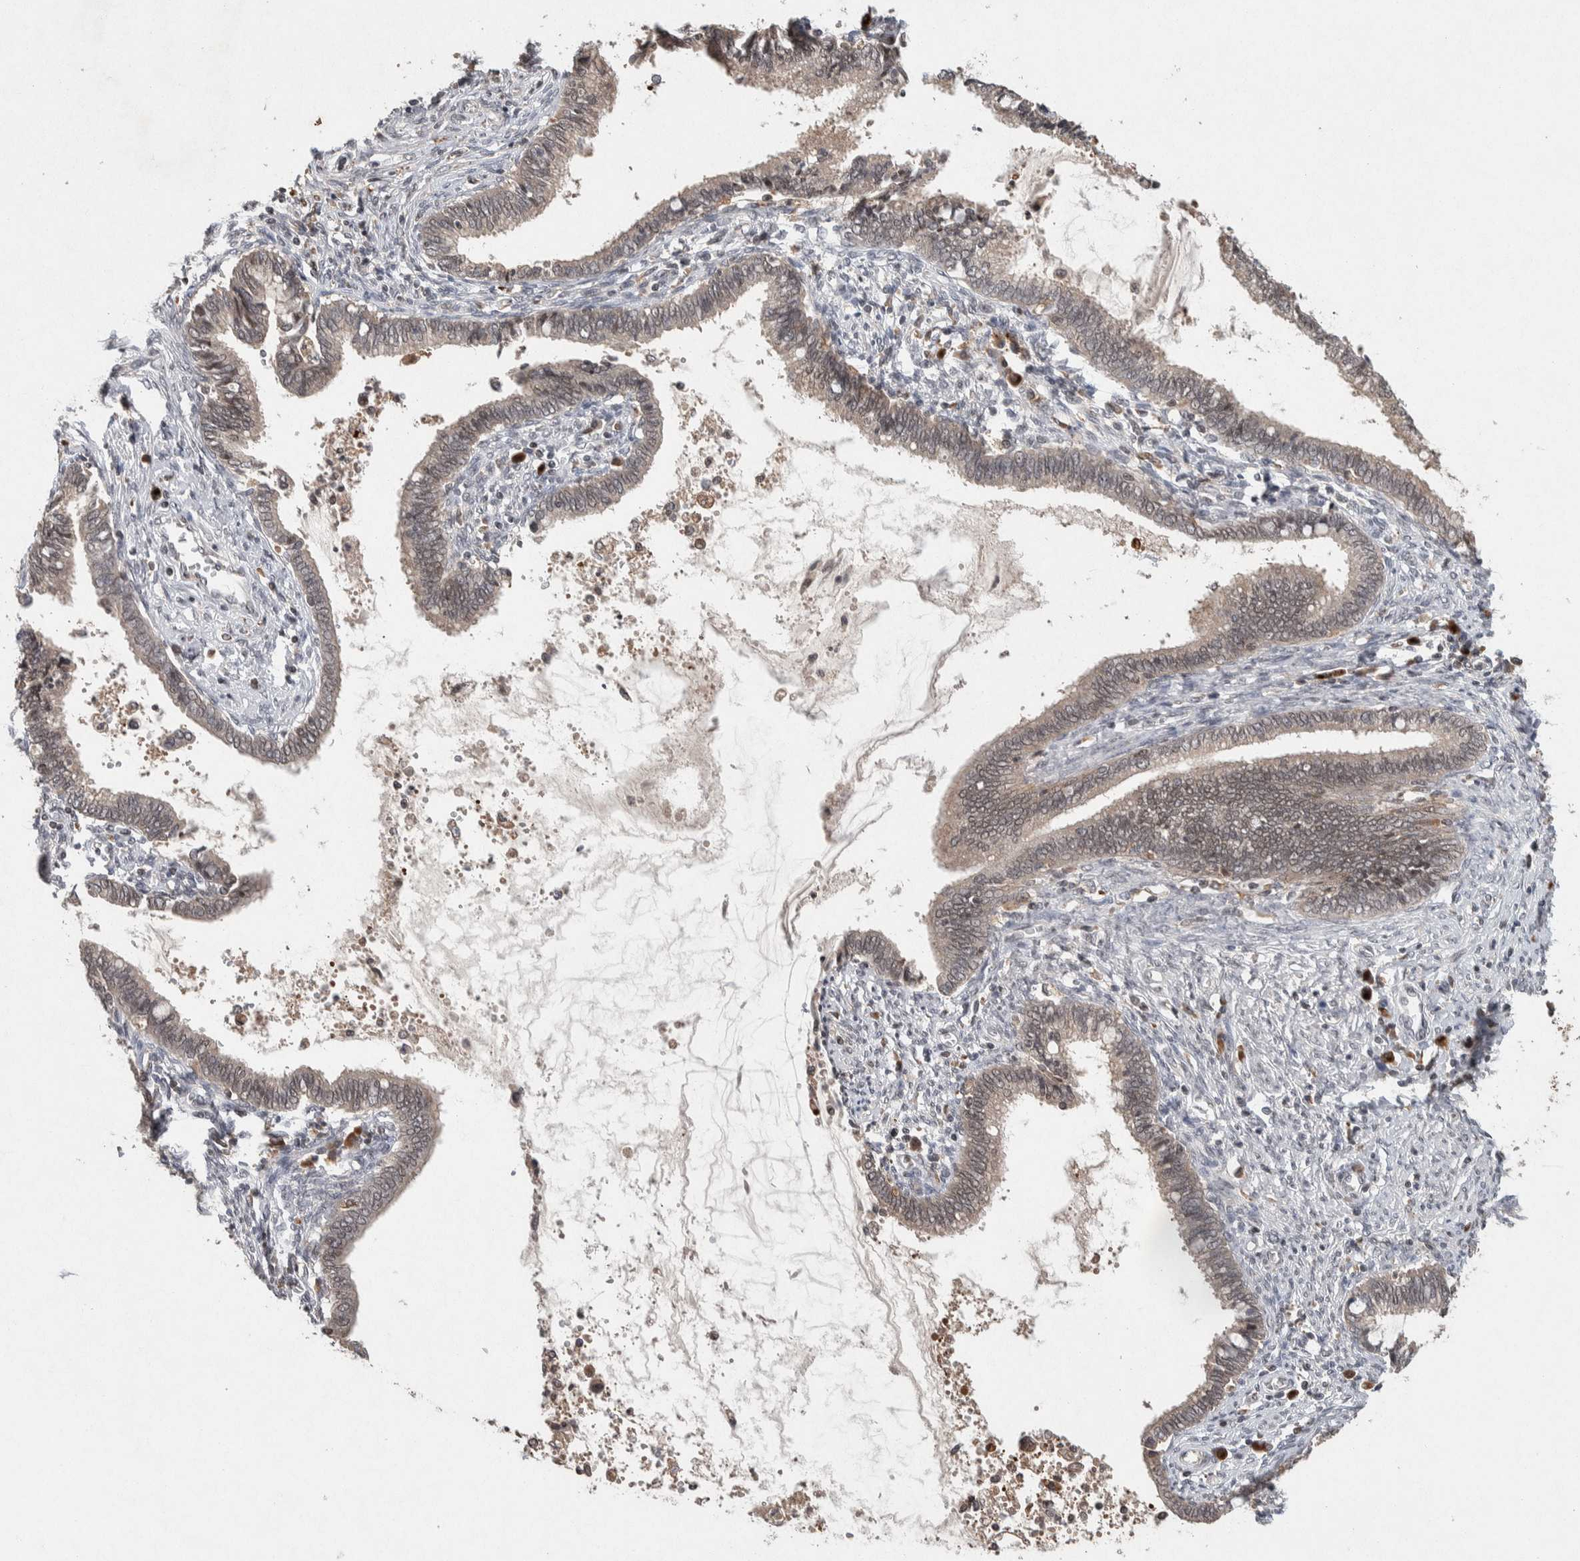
{"staining": {"intensity": "weak", "quantity": ">75%", "location": "cytoplasmic/membranous"}, "tissue": "cervical cancer", "cell_type": "Tumor cells", "image_type": "cancer", "snomed": [{"axis": "morphology", "description": "Adenocarcinoma, NOS"}, {"axis": "topography", "description": "Cervix"}], "caption": "Protein staining of cervical cancer (adenocarcinoma) tissue shows weak cytoplasmic/membranous positivity in approximately >75% of tumor cells. (Brightfield microscopy of DAB IHC at high magnification).", "gene": "KCNK1", "patient": {"sex": "female", "age": 44}}